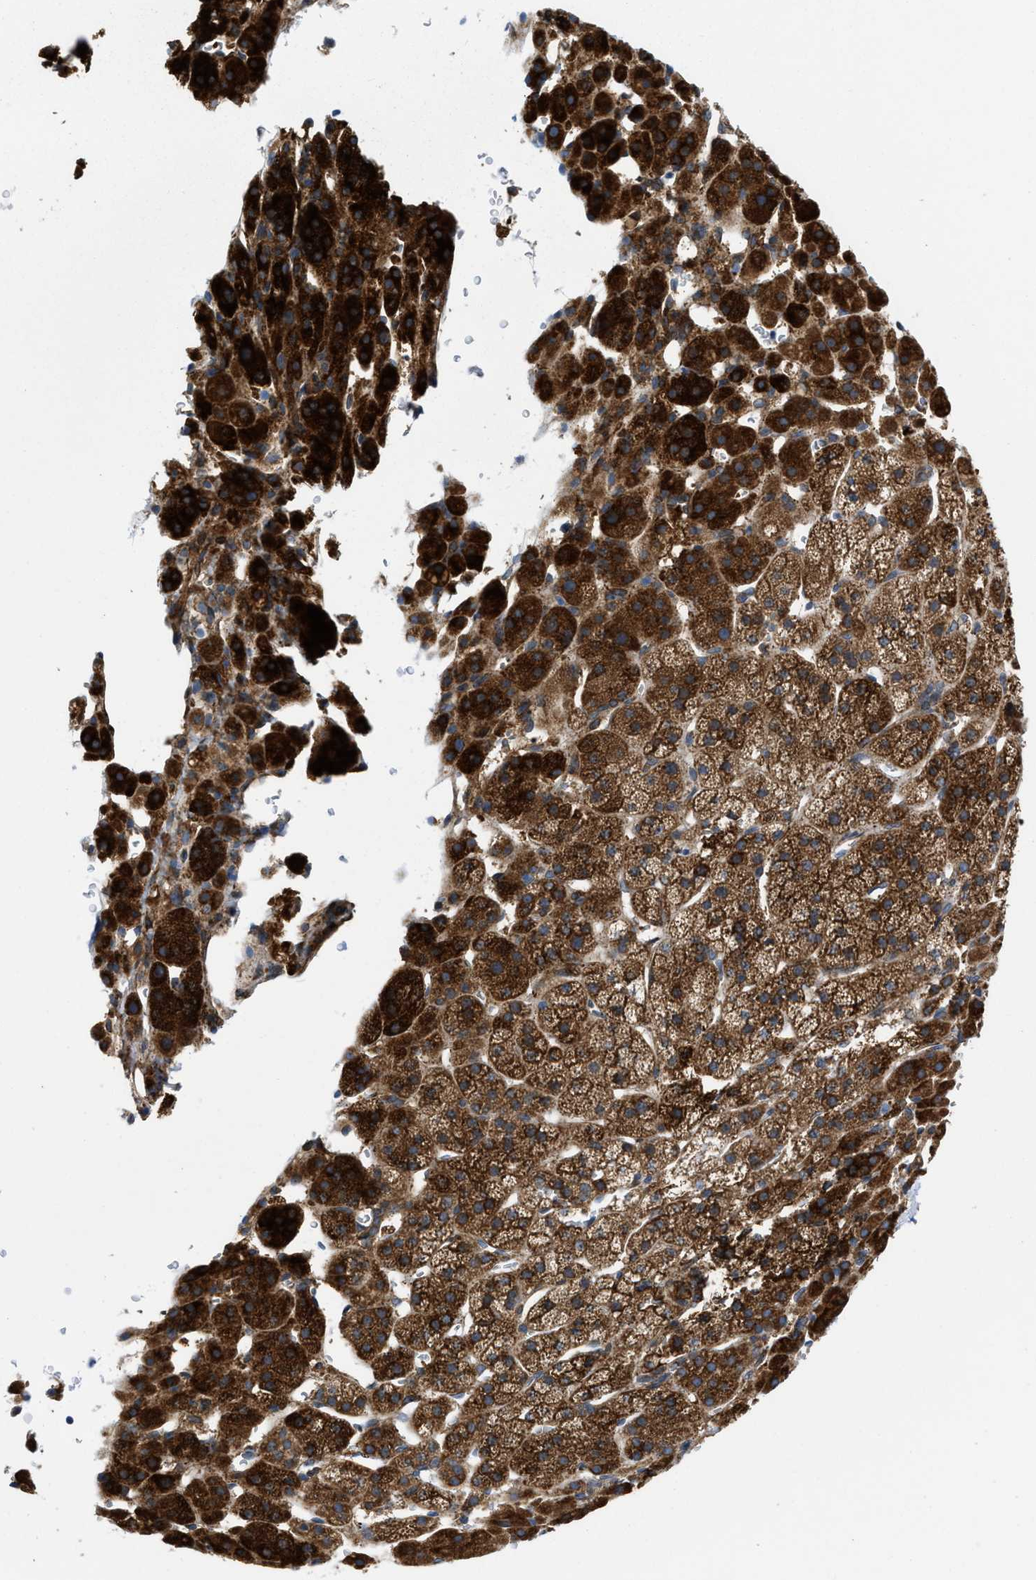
{"staining": {"intensity": "strong", "quantity": ">75%", "location": "cytoplasmic/membranous"}, "tissue": "adrenal gland", "cell_type": "Glandular cells", "image_type": "normal", "snomed": [{"axis": "morphology", "description": "Normal tissue, NOS"}, {"axis": "topography", "description": "Adrenal gland"}], "caption": "An immunohistochemistry histopathology image of benign tissue is shown. Protein staining in brown highlights strong cytoplasmic/membranous positivity in adrenal gland within glandular cells. The protein is shown in brown color, while the nuclei are stained blue.", "gene": "ERLIN2", "patient": {"sex": "female", "age": 57}}